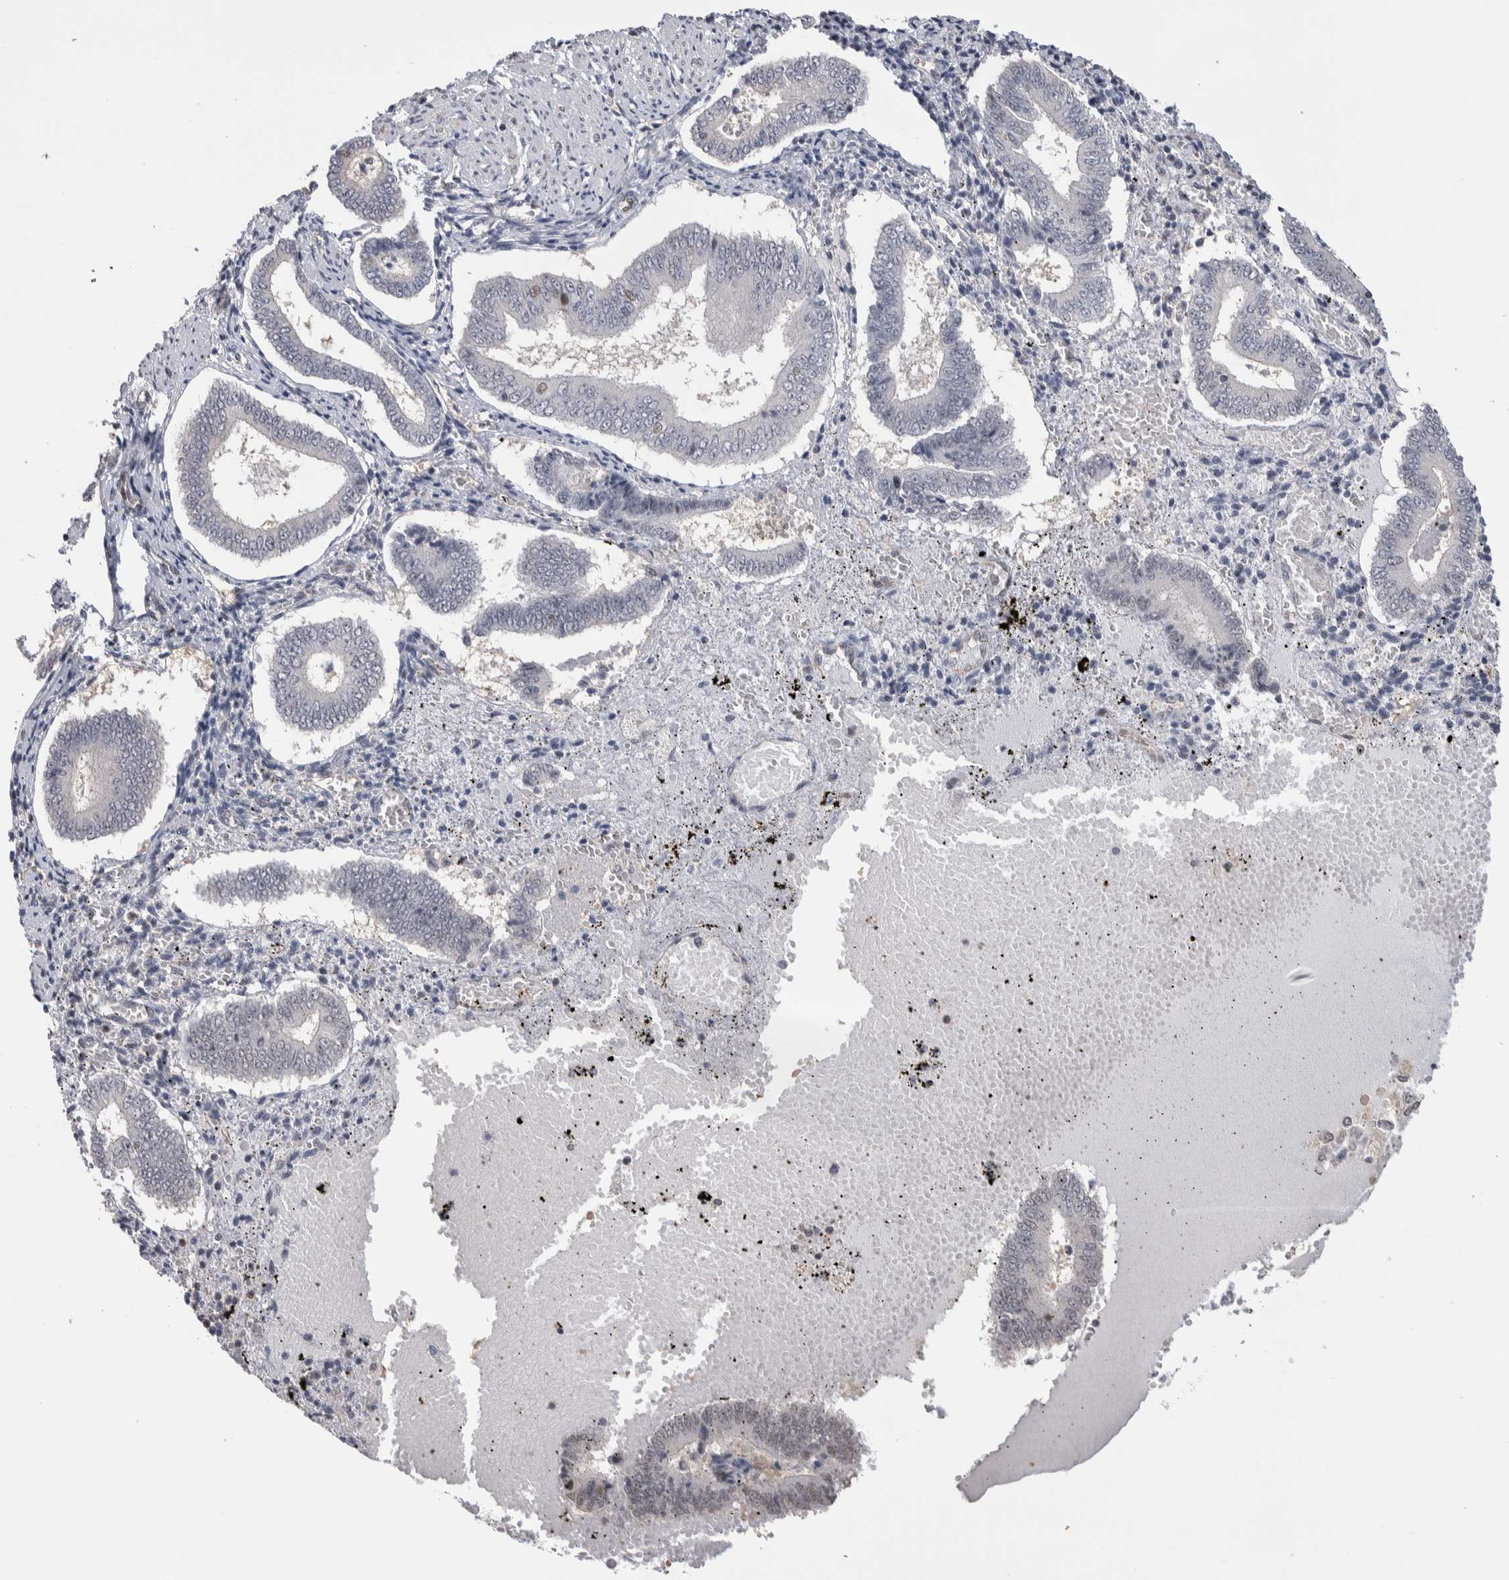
{"staining": {"intensity": "weak", "quantity": "<25%", "location": "nuclear"}, "tissue": "endometrium", "cell_type": "Cells in endometrial stroma", "image_type": "normal", "snomed": [{"axis": "morphology", "description": "Normal tissue, NOS"}, {"axis": "topography", "description": "Endometrium"}], "caption": "Immunohistochemistry image of benign endometrium: endometrium stained with DAB exhibits no significant protein positivity in cells in endometrial stroma.", "gene": "ZBTB49", "patient": {"sex": "female", "age": 42}}